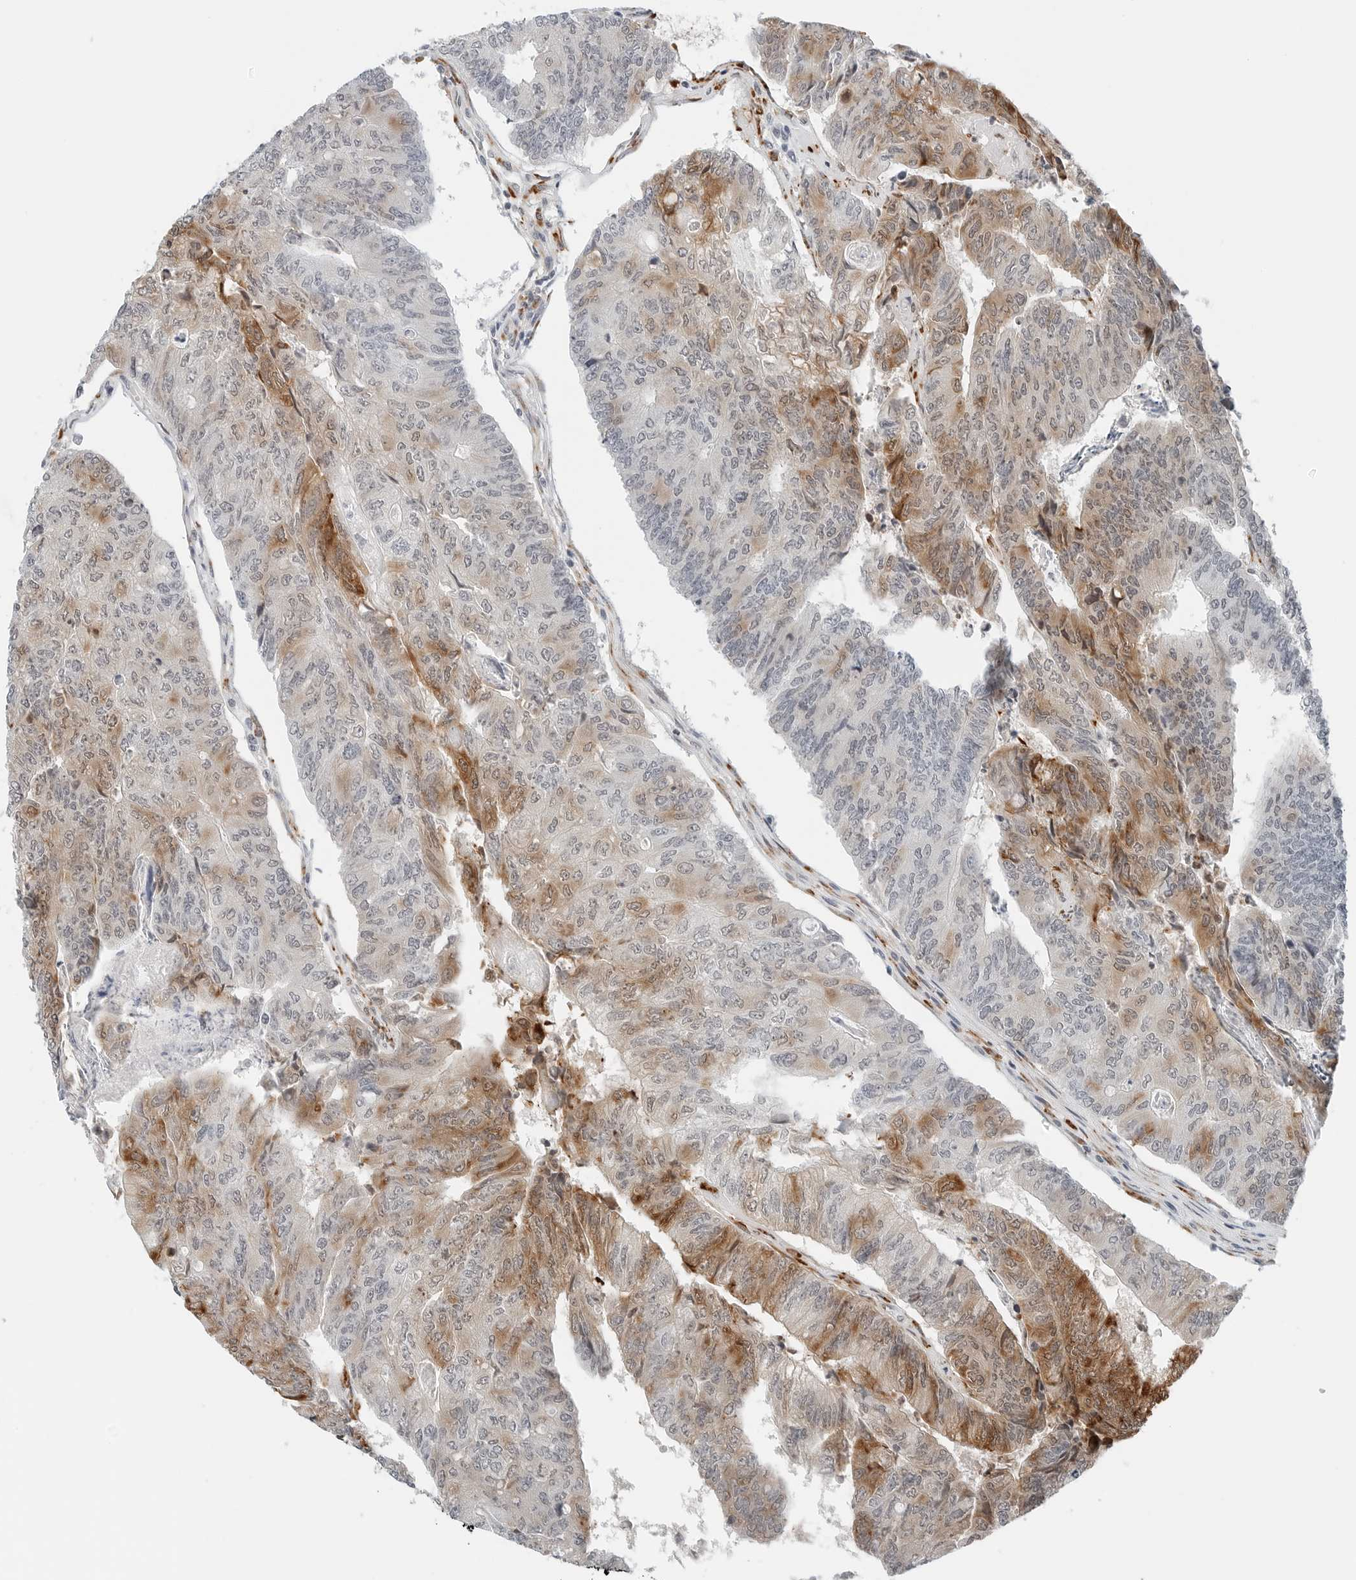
{"staining": {"intensity": "moderate", "quantity": "25%-75%", "location": "cytoplasmic/membranous"}, "tissue": "colorectal cancer", "cell_type": "Tumor cells", "image_type": "cancer", "snomed": [{"axis": "morphology", "description": "Adenocarcinoma, NOS"}, {"axis": "topography", "description": "Colon"}], "caption": "Immunohistochemical staining of human colorectal cancer exhibits medium levels of moderate cytoplasmic/membranous expression in approximately 25%-75% of tumor cells.", "gene": "P4HA2", "patient": {"sex": "female", "age": 67}}